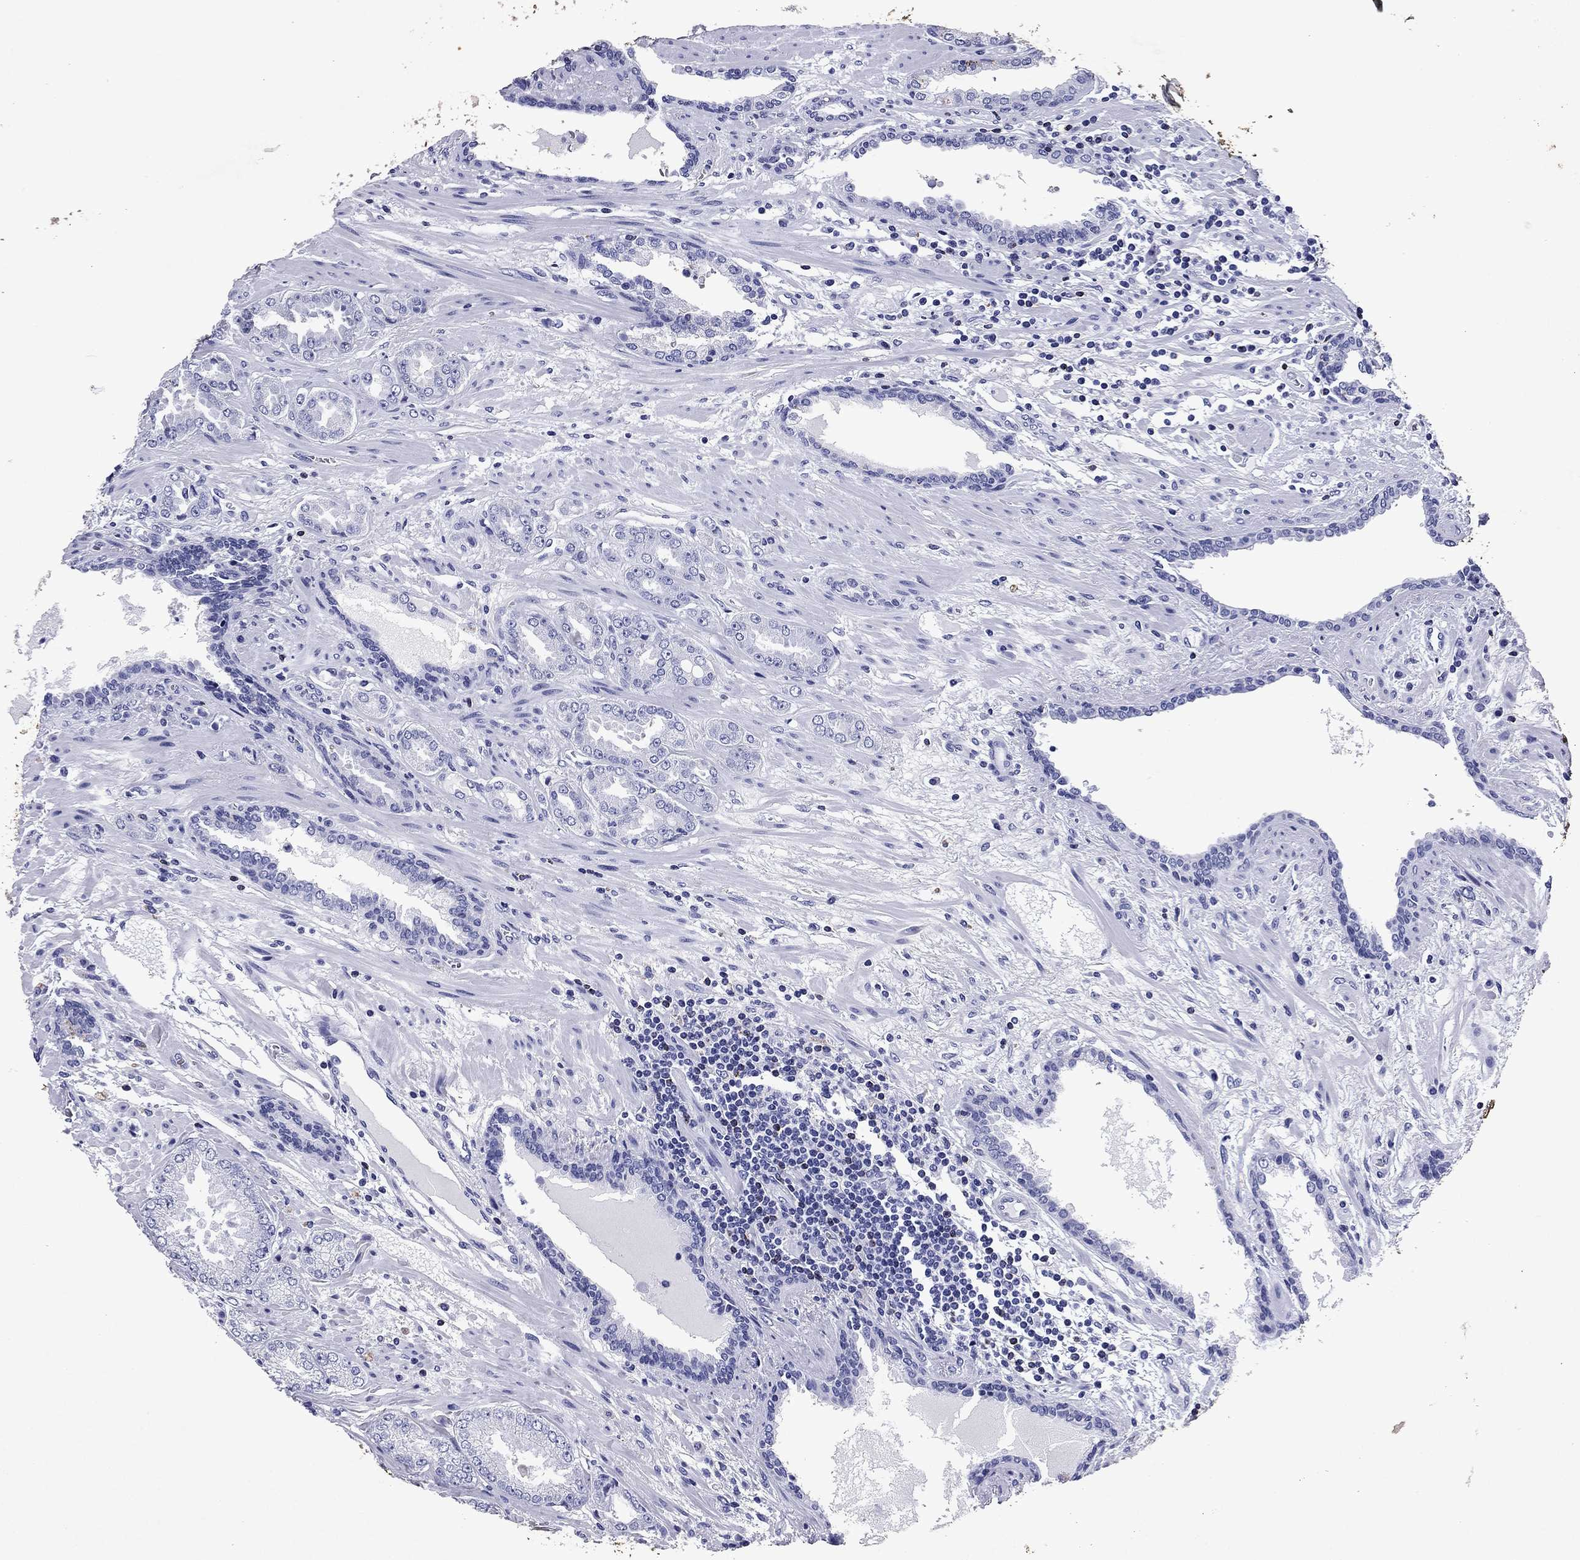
{"staining": {"intensity": "negative", "quantity": "none", "location": "none"}, "tissue": "prostate cancer", "cell_type": "Tumor cells", "image_type": "cancer", "snomed": [{"axis": "morphology", "description": "Adenocarcinoma, Low grade"}, {"axis": "topography", "description": "Prostate"}], "caption": "Photomicrograph shows no protein staining in tumor cells of prostate cancer (low-grade adenocarcinoma) tissue.", "gene": "GZMK", "patient": {"sex": "male", "age": 68}}